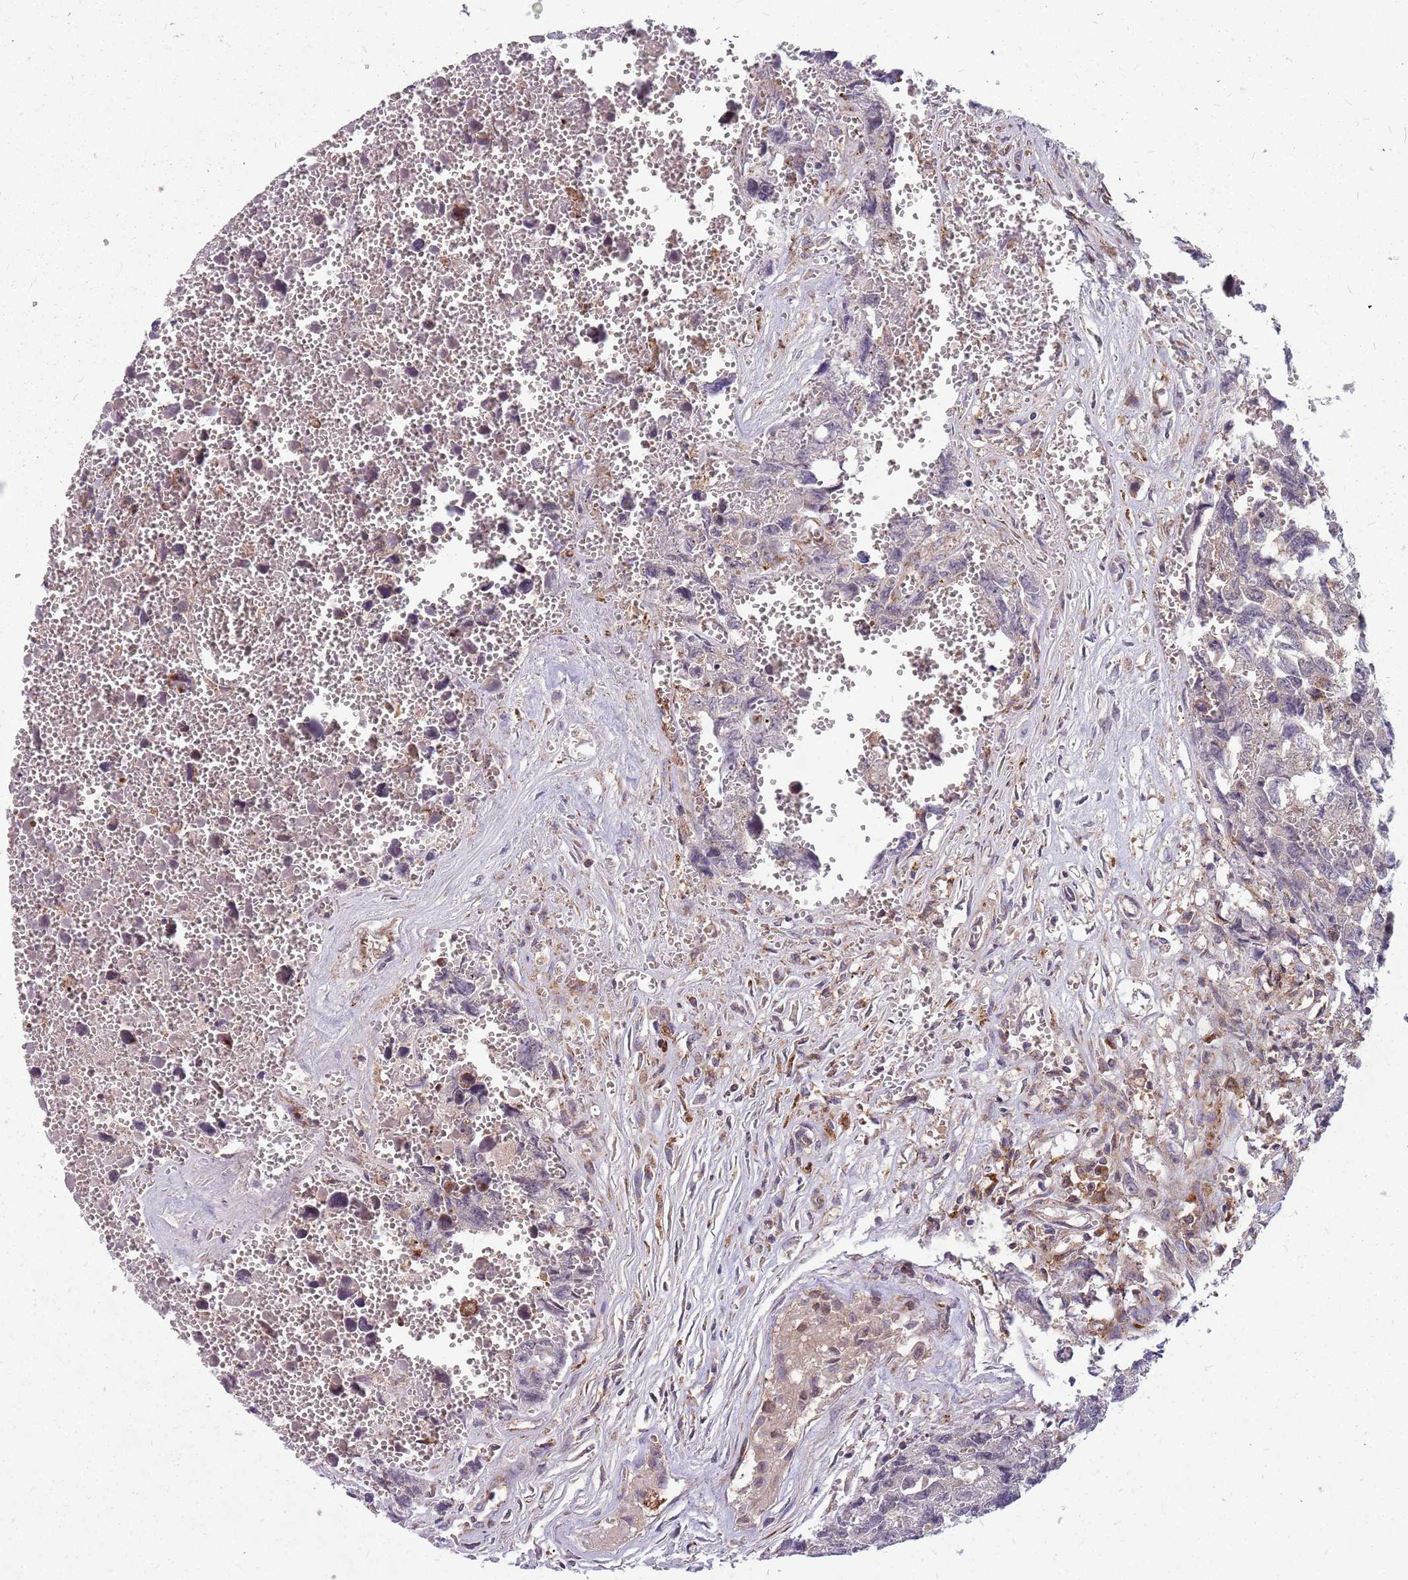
{"staining": {"intensity": "negative", "quantity": "none", "location": "none"}, "tissue": "testis cancer", "cell_type": "Tumor cells", "image_type": "cancer", "snomed": [{"axis": "morphology", "description": "Carcinoma, Embryonal, NOS"}, {"axis": "topography", "description": "Testis"}], "caption": "IHC image of neoplastic tissue: testis cancer stained with DAB demonstrates no significant protein expression in tumor cells.", "gene": "NME4", "patient": {"sex": "male", "age": 31}}